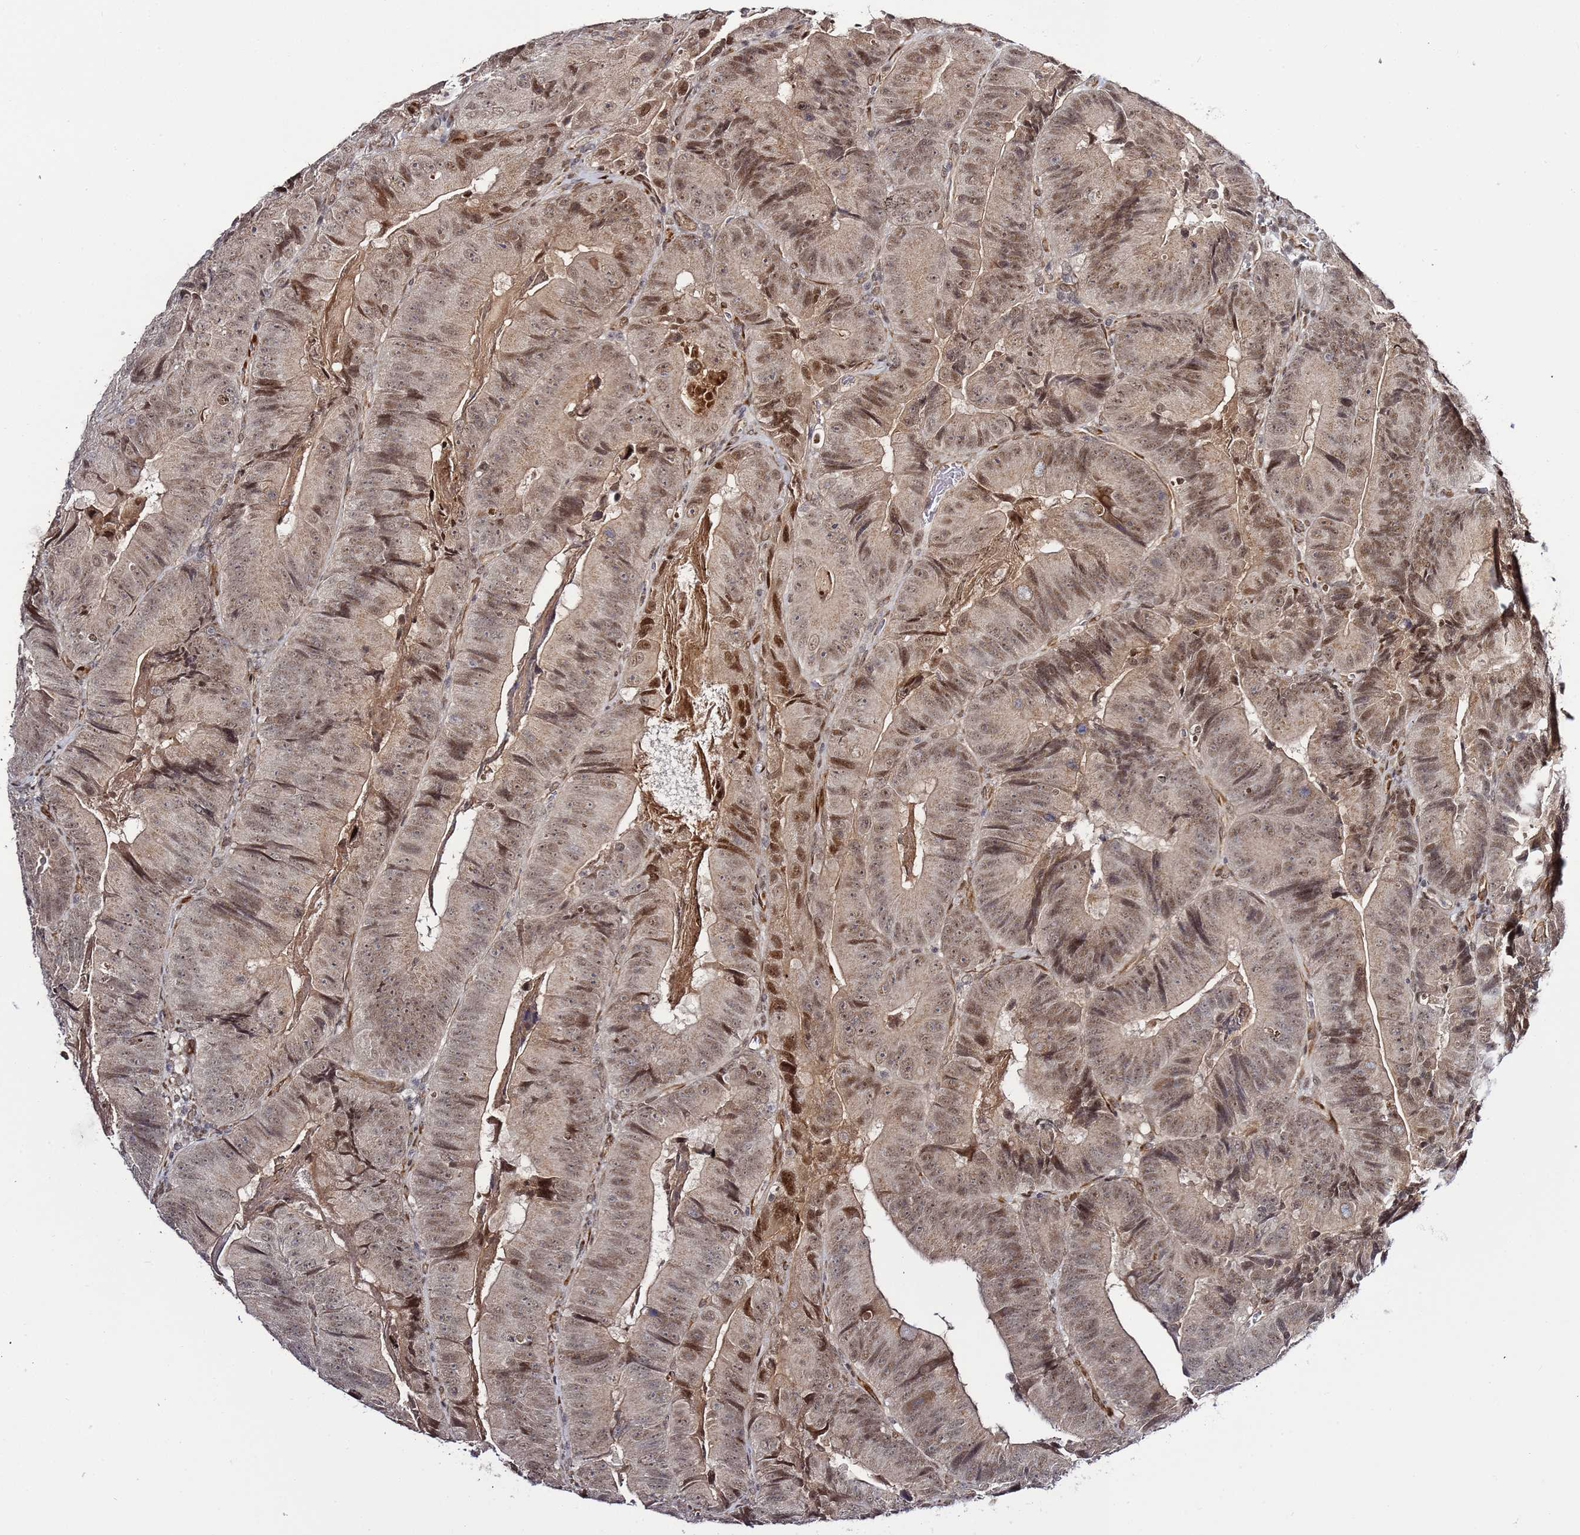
{"staining": {"intensity": "moderate", "quantity": ">75%", "location": "nuclear"}, "tissue": "colorectal cancer", "cell_type": "Tumor cells", "image_type": "cancer", "snomed": [{"axis": "morphology", "description": "Adenocarcinoma, NOS"}, {"axis": "topography", "description": "Colon"}], "caption": "This image displays immunohistochemistry (IHC) staining of human adenocarcinoma (colorectal), with medium moderate nuclear positivity in about >75% of tumor cells.", "gene": "POLR2D", "patient": {"sex": "female", "age": 86}}